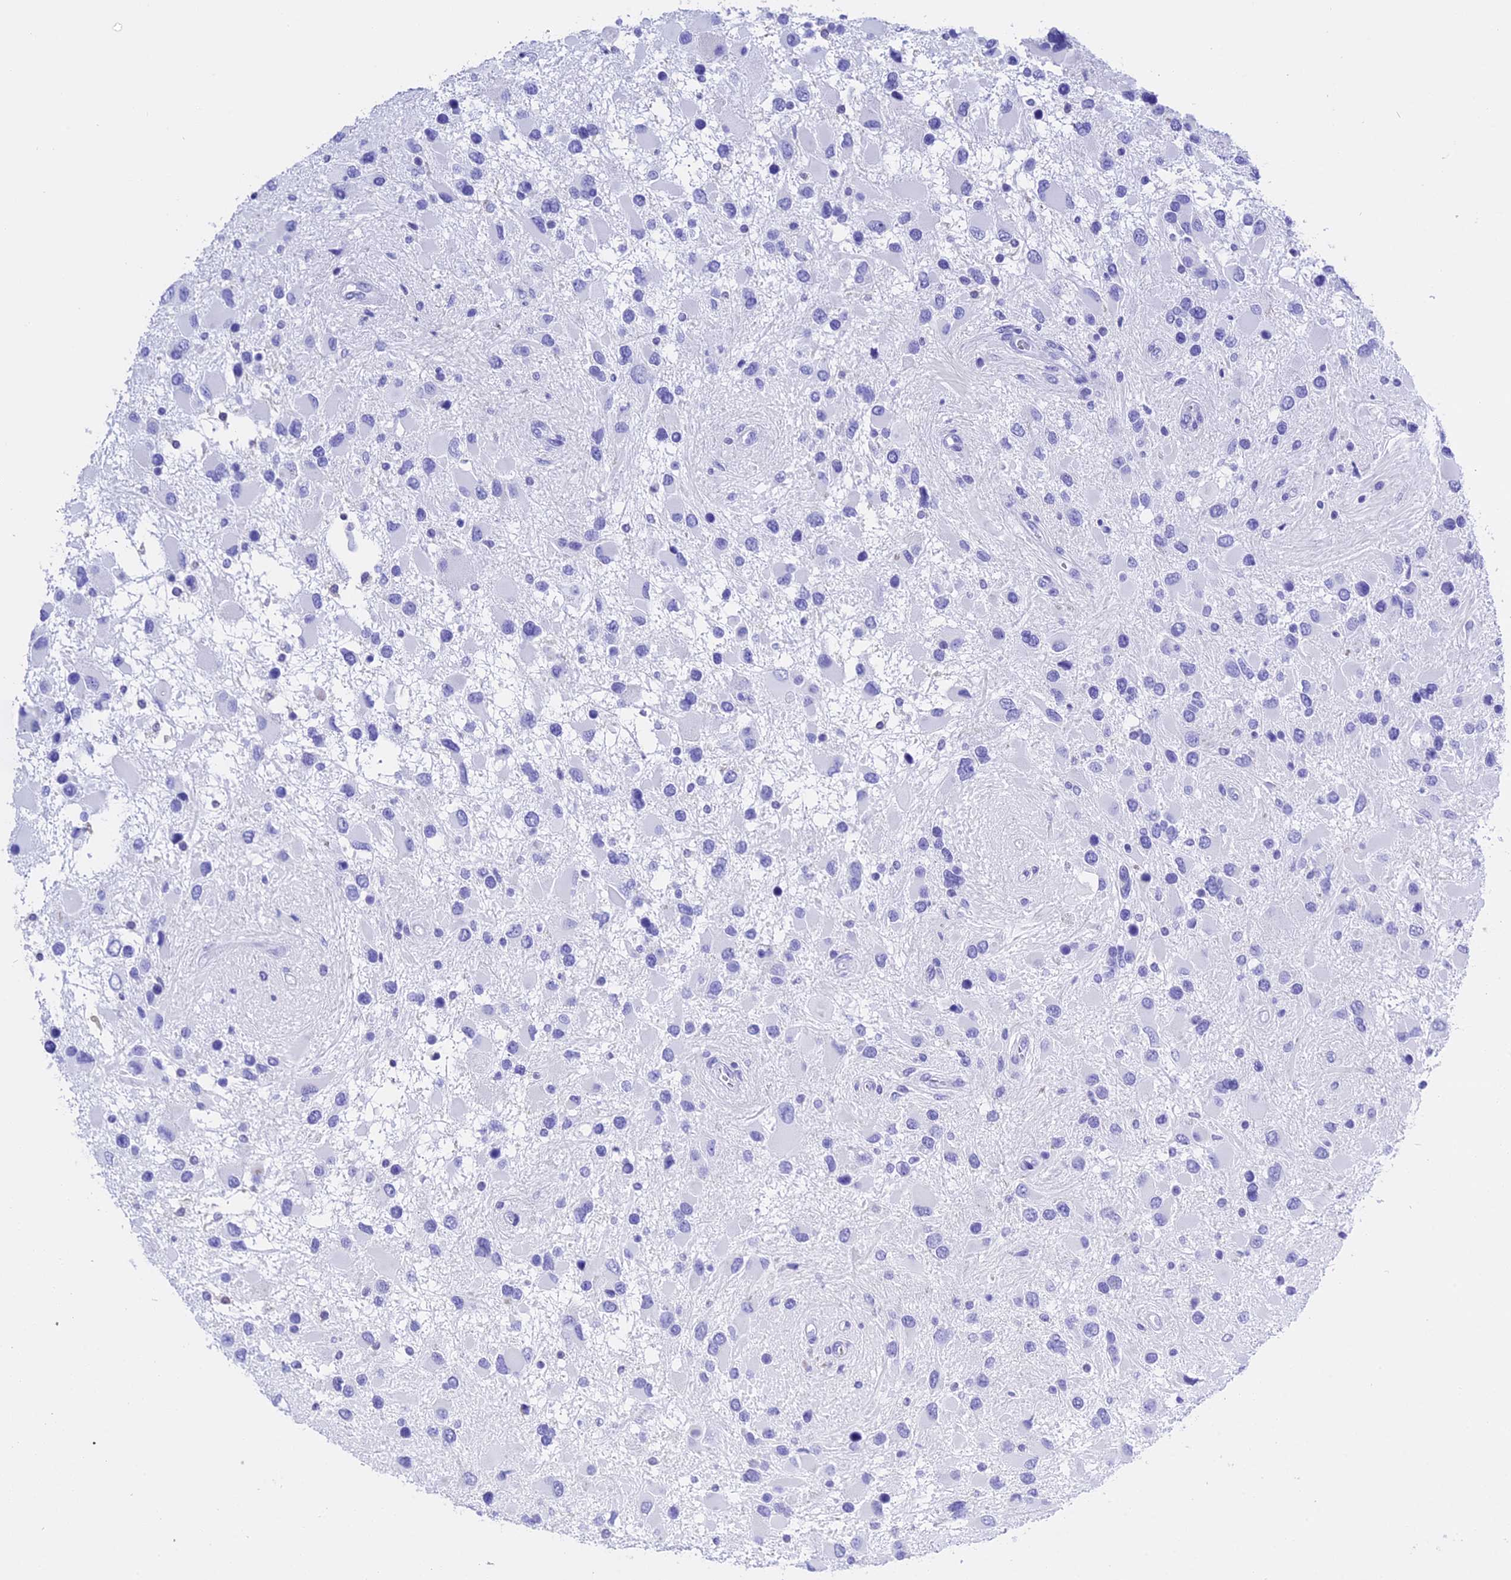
{"staining": {"intensity": "negative", "quantity": "none", "location": "none"}, "tissue": "glioma", "cell_type": "Tumor cells", "image_type": "cancer", "snomed": [{"axis": "morphology", "description": "Glioma, malignant, High grade"}, {"axis": "topography", "description": "Brain"}], "caption": "Tumor cells are negative for protein expression in human glioma.", "gene": "CLC", "patient": {"sex": "male", "age": 53}}